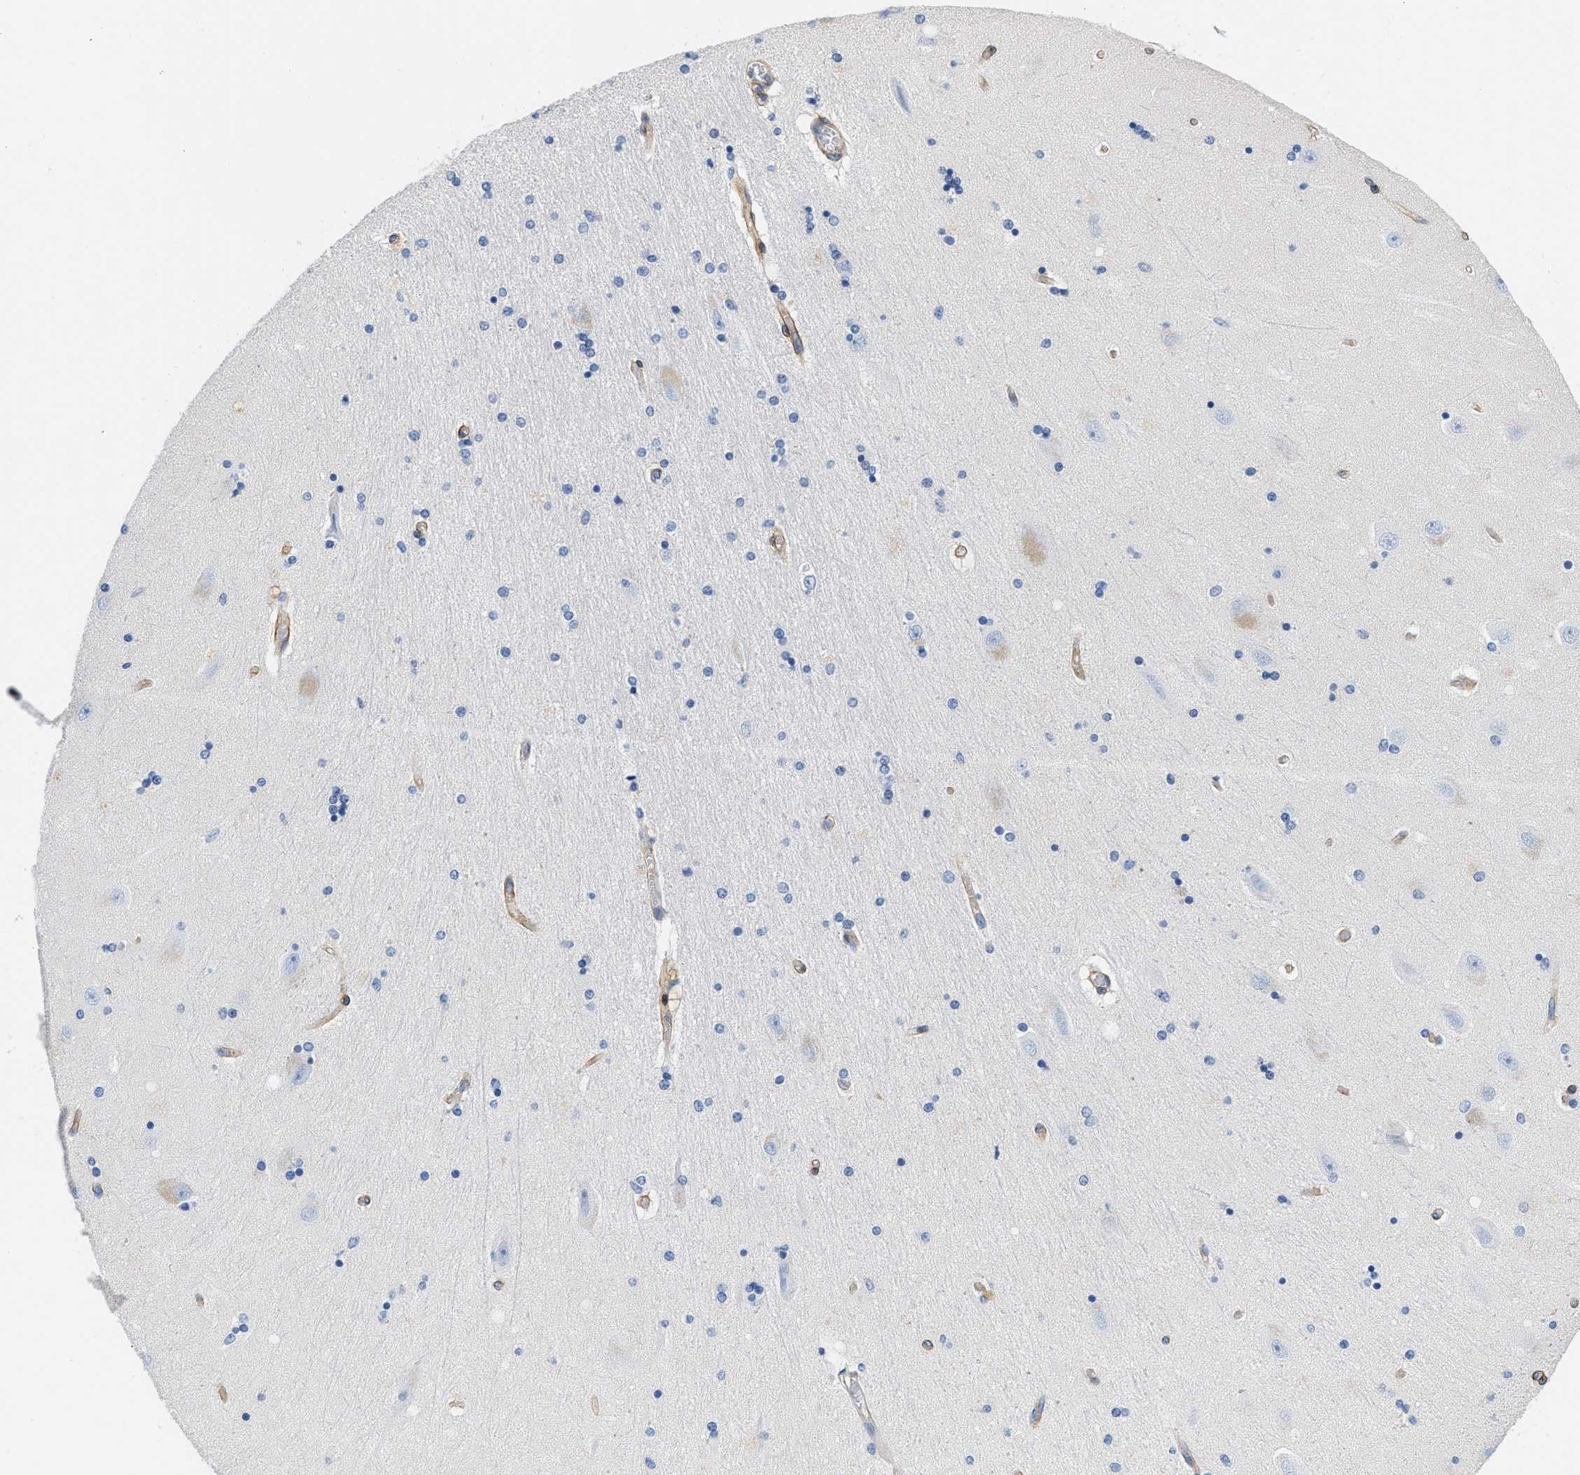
{"staining": {"intensity": "negative", "quantity": "none", "location": "none"}, "tissue": "hippocampus", "cell_type": "Glial cells", "image_type": "normal", "snomed": [{"axis": "morphology", "description": "Normal tissue, NOS"}, {"axis": "topography", "description": "Hippocampus"}], "caption": "This is a image of immunohistochemistry (IHC) staining of normal hippocampus, which shows no positivity in glial cells.", "gene": "PDGFRB", "patient": {"sex": "female", "age": 54}}